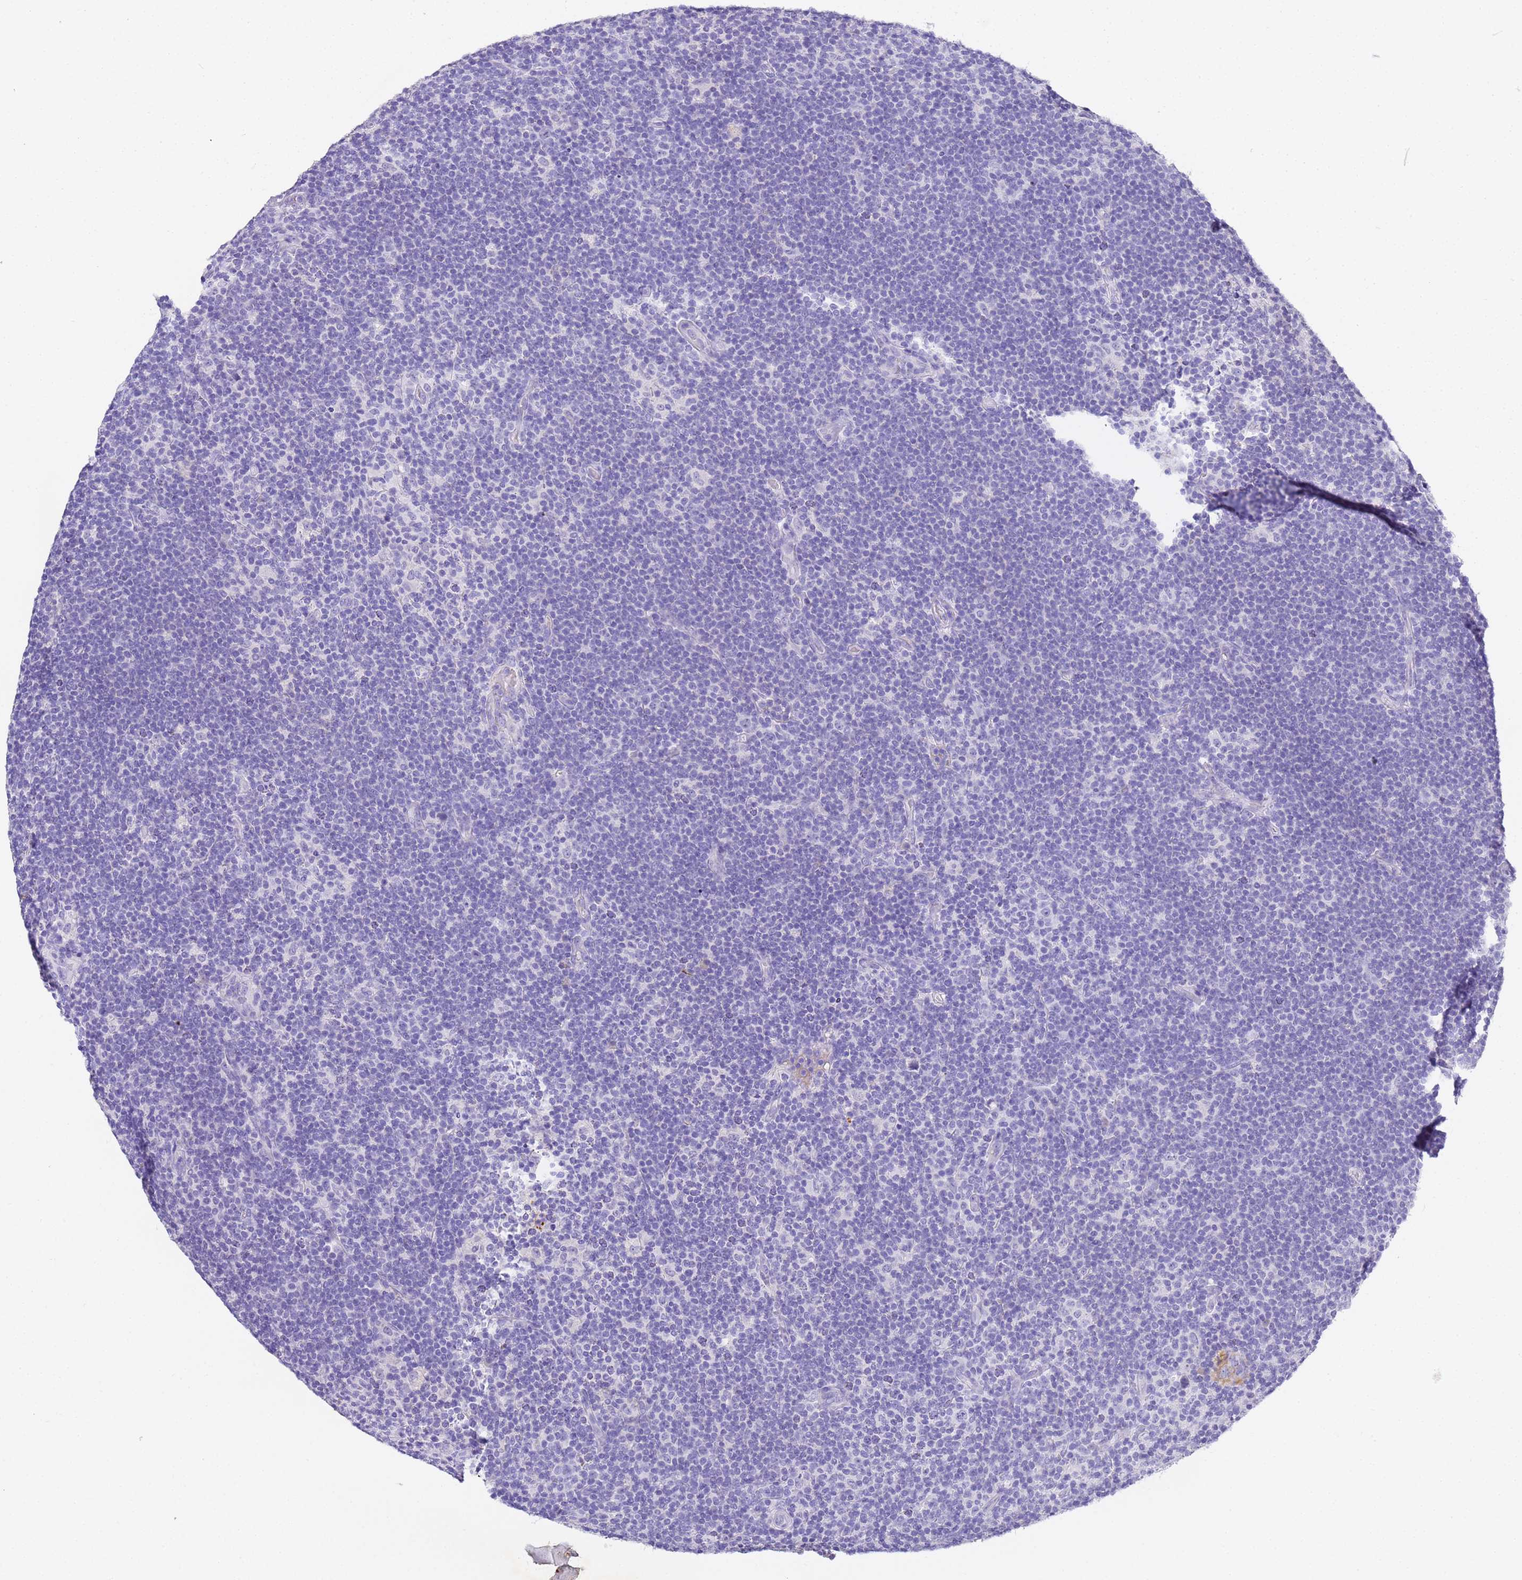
{"staining": {"intensity": "negative", "quantity": "none", "location": "none"}, "tissue": "lymphoma", "cell_type": "Tumor cells", "image_type": "cancer", "snomed": [{"axis": "morphology", "description": "Hodgkin's disease, NOS"}, {"axis": "topography", "description": "Lymph node"}], "caption": "Immunohistochemistry (IHC) photomicrograph of lymphoma stained for a protein (brown), which reveals no positivity in tumor cells. (IHC, brightfield microscopy, high magnification).", "gene": "CFHR2", "patient": {"sex": "female", "age": 57}}